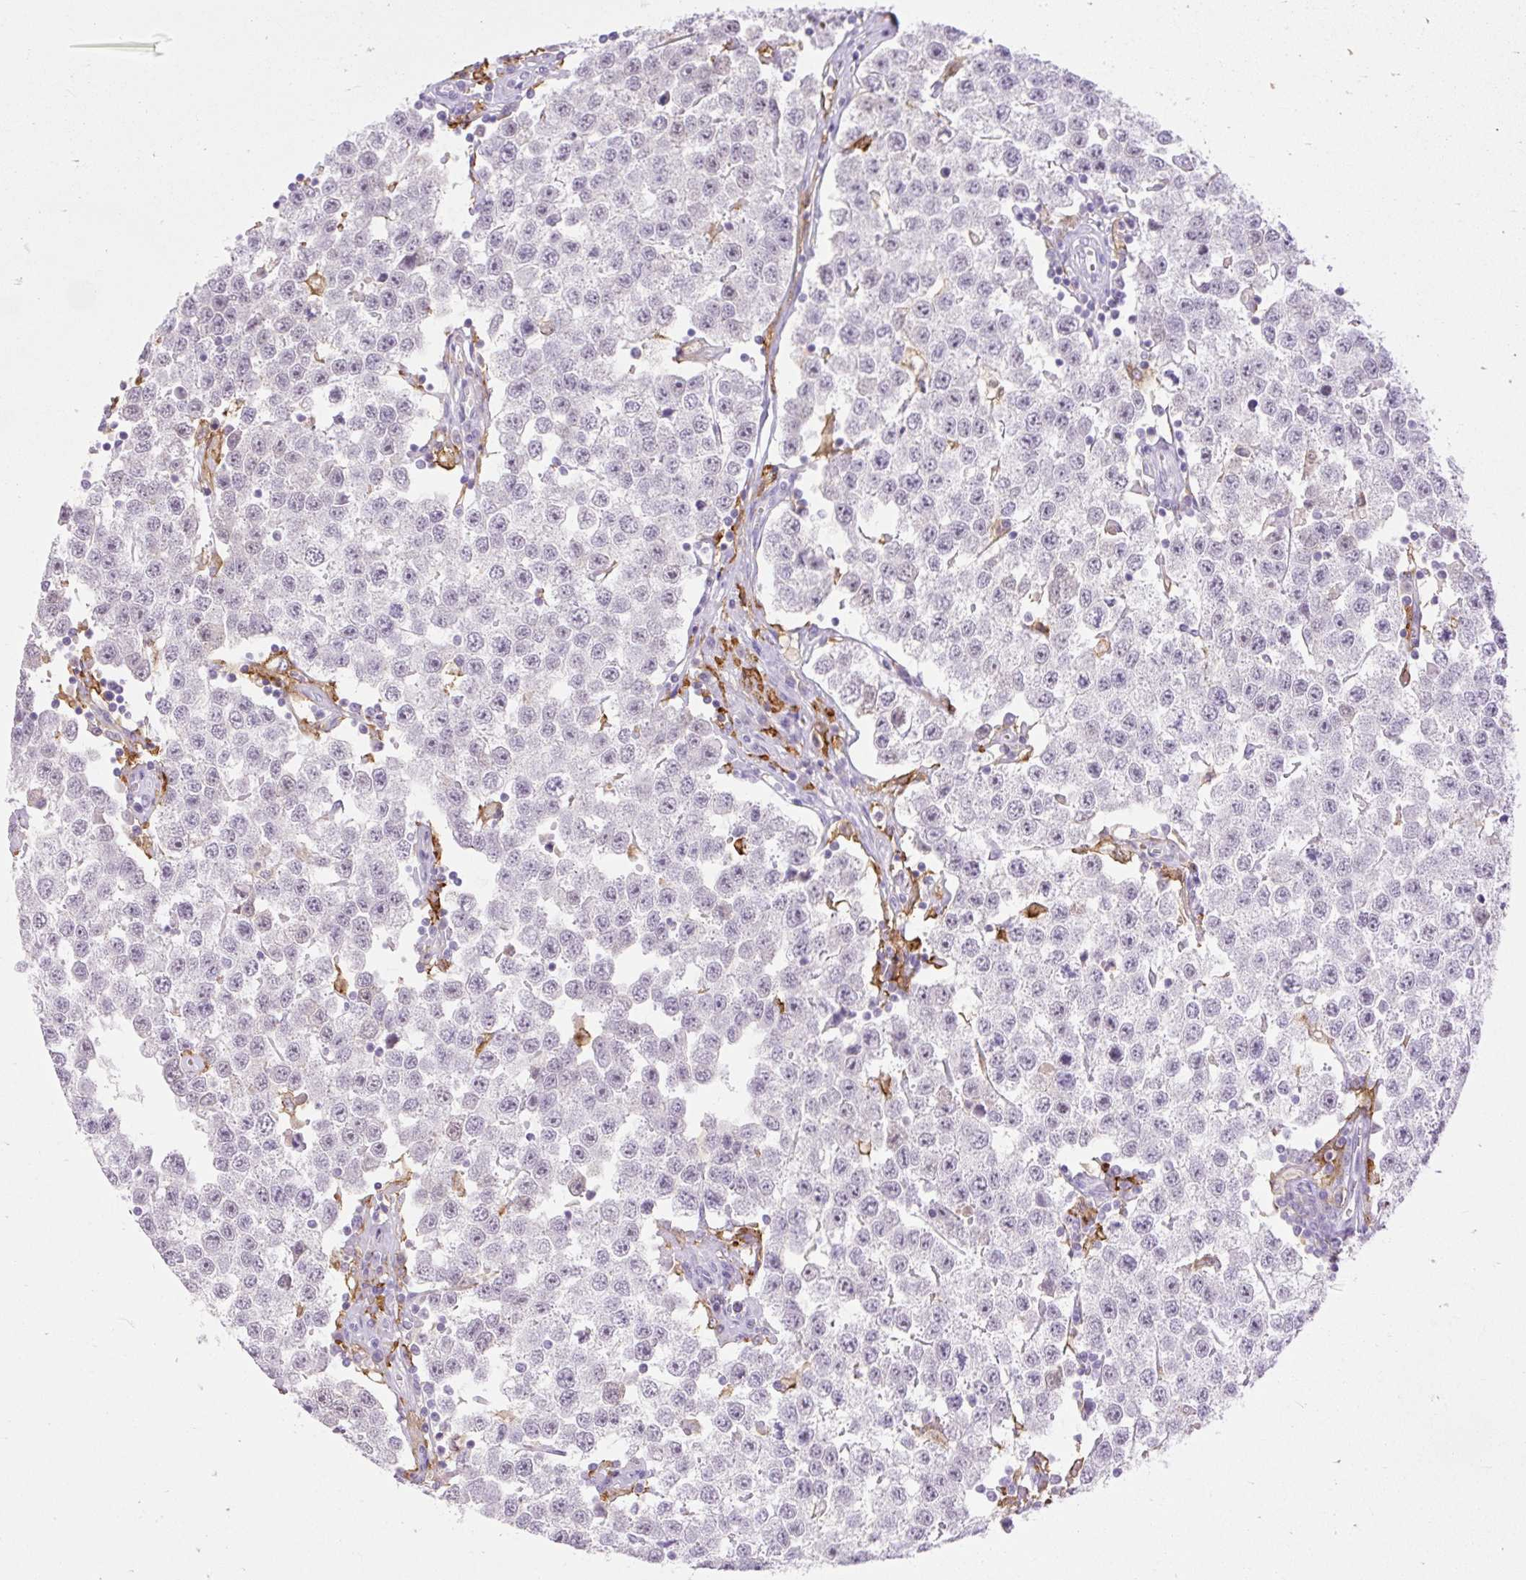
{"staining": {"intensity": "negative", "quantity": "none", "location": "none"}, "tissue": "testis cancer", "cell_type": "Tumor cells", "image_type": "cancer", "snomed": [{"axis": "morphology", "description": "Seminoma, NOS"}, {"axis": "topography", "description": "Testis"}], "caption": "Immunohistochemical staining of human testis cancer (seminoma) exhibits no significant positivity in tumor cells.", "gene": "SIGLEC1", "patient": {"sex": "male", "age": 34}}